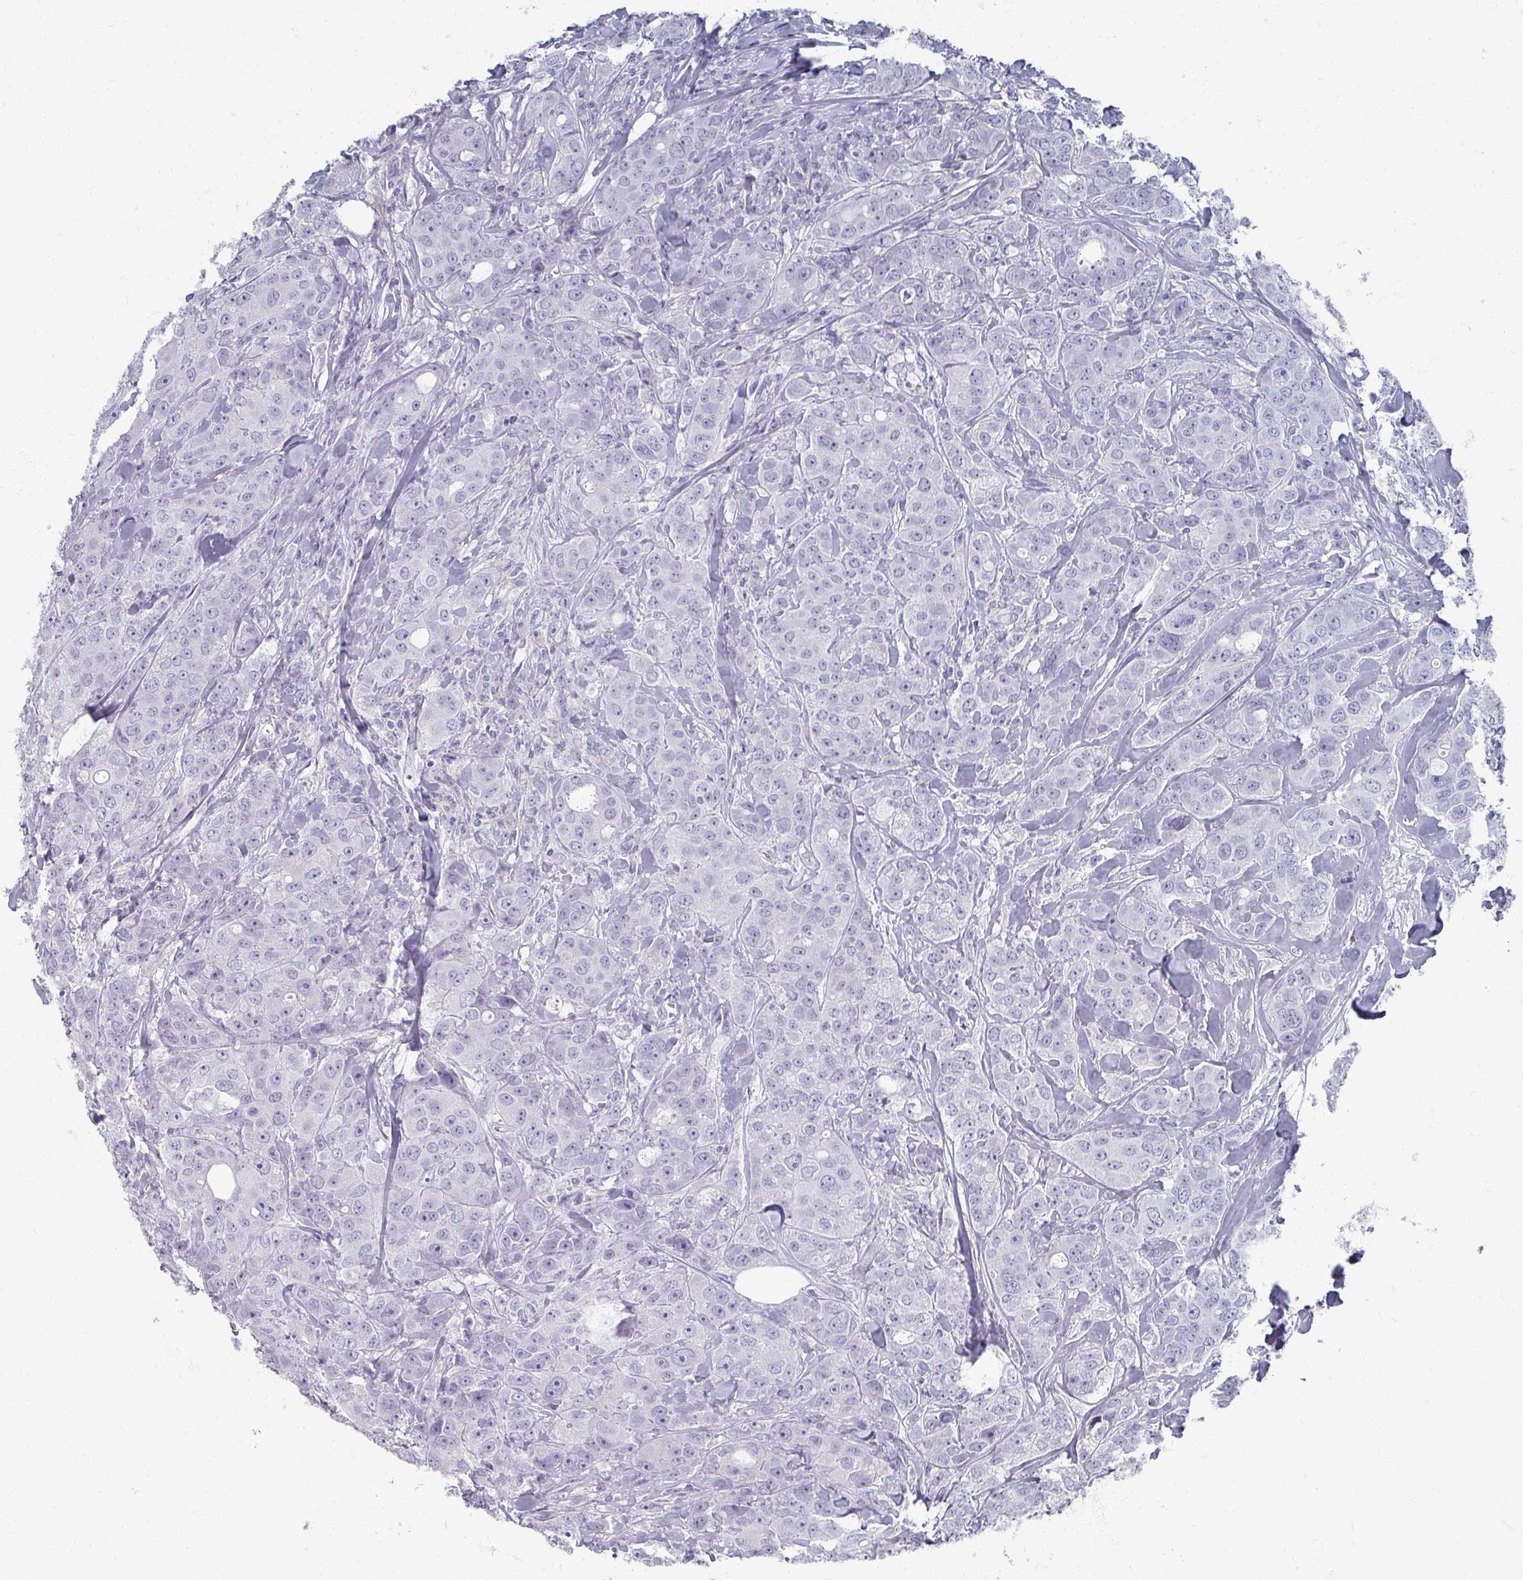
{"staining": {"intensity": "negative", "quantity": "none", "location": "none"}, "tissue": "breast cancer", "cell_type": "Tumor cells", "image_type": "cancer", "snomed": [{"axis": "morphology", "description": "Duct carcinoma"}, {"axis": "topography", "description": "Breast"}], "caption": "The micrograph shows no significant staining in tumor cells of invasive ductal carcinoma (breast).", "gene": "OMG", "patient": {"sex": "female", "age": 43}}